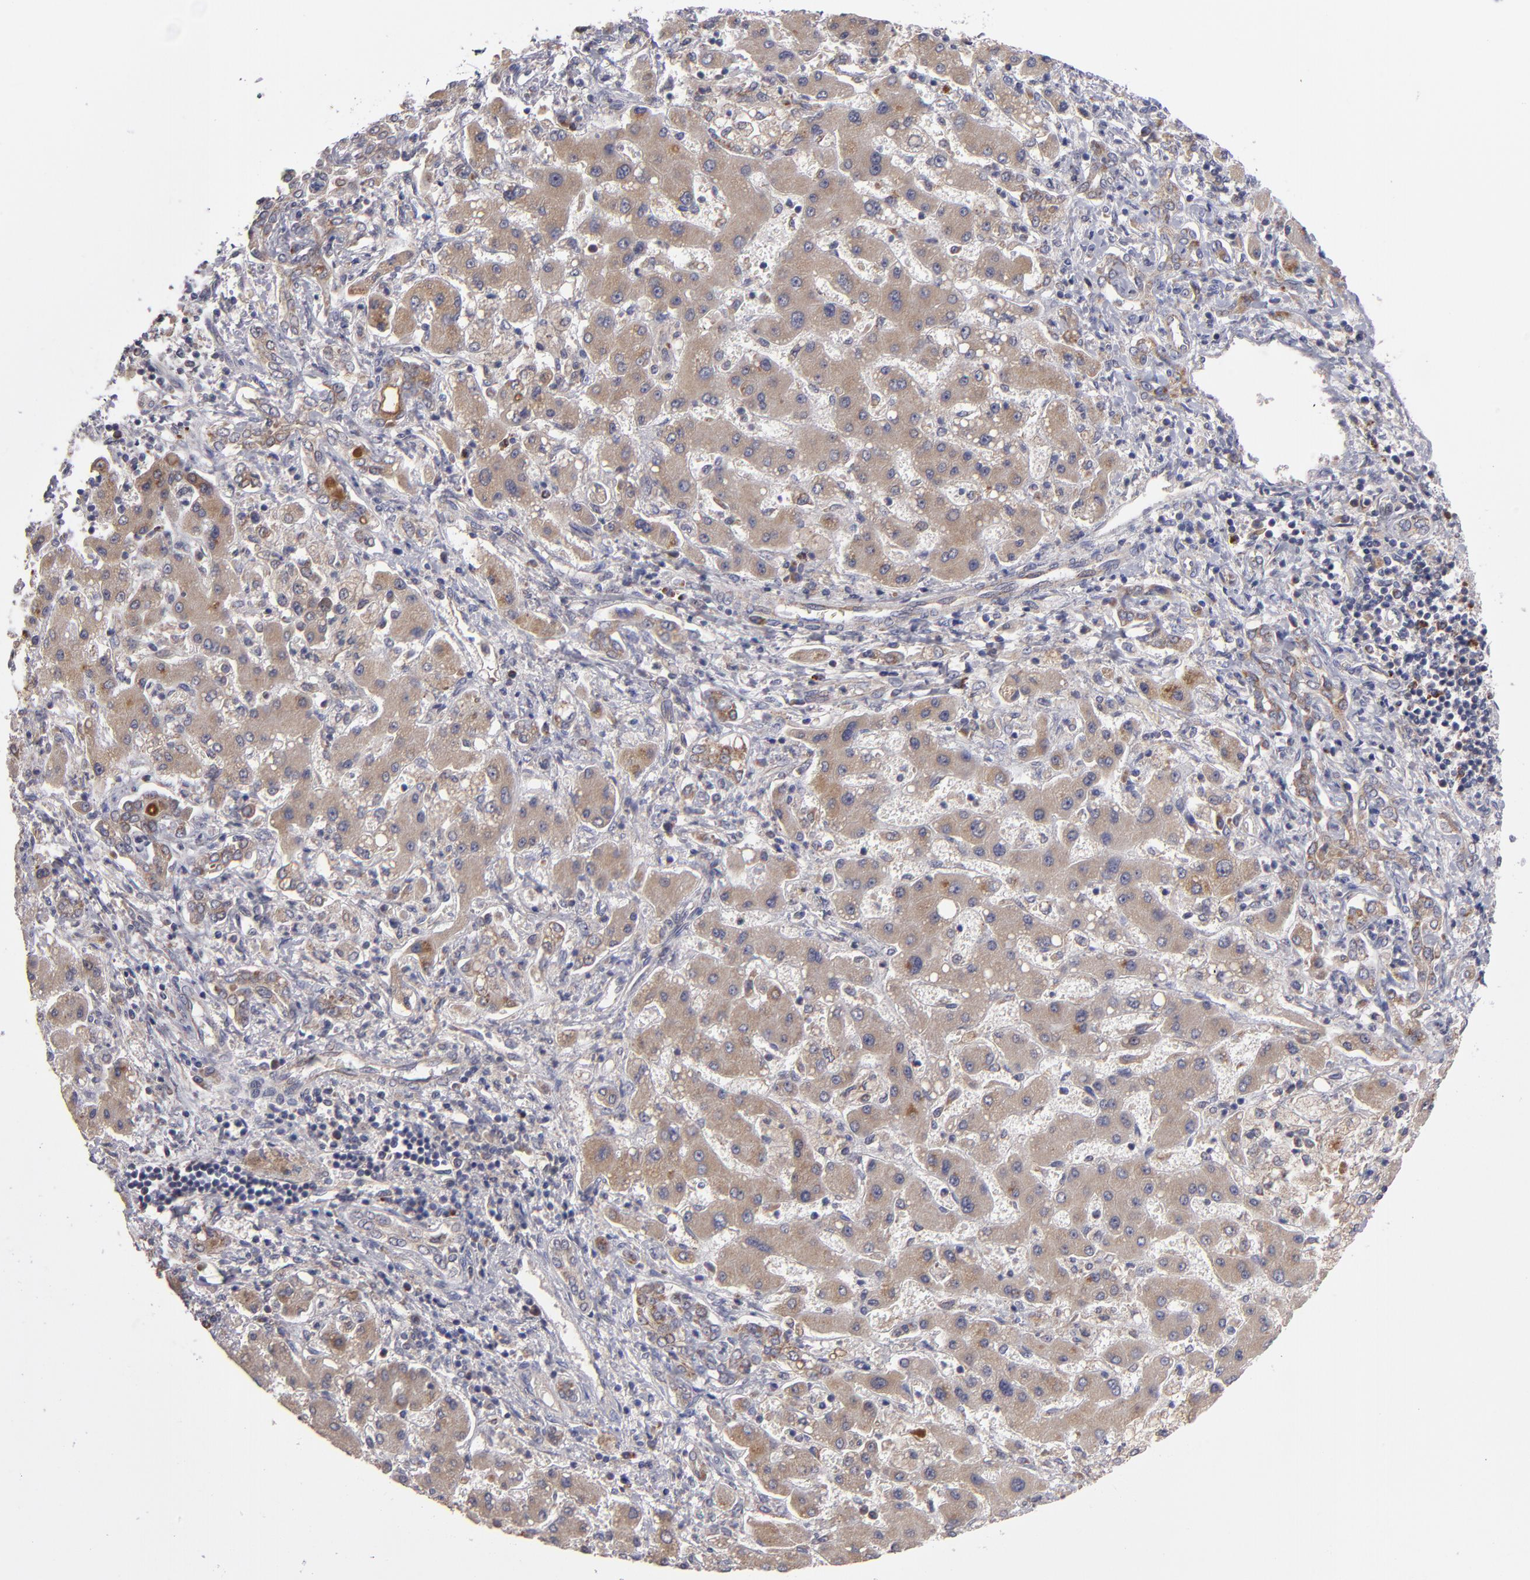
{"staining": {"intensity": "moderate", "quantity": ">75%", "location": "cytoplasmic/membranous"}, "tissue": "liver cancer", "cell_type": "Tumor cells", "image_type": "cancer", "snomed": [{"axis": "morphology", "description": "Cholangiocarcinoma"}, {"axis": "topography", "description": "Liver"}], "caption": "An immunohistochemistry (IHC) image of tumor tissue is shown. Protein staining in brown highlights moderate cytoplasmic/membranous positivity in liver cholangiocarcinoma within tumor cells.", "gene": "HCCS", "patient": {"sex": "male", "age": 50}}